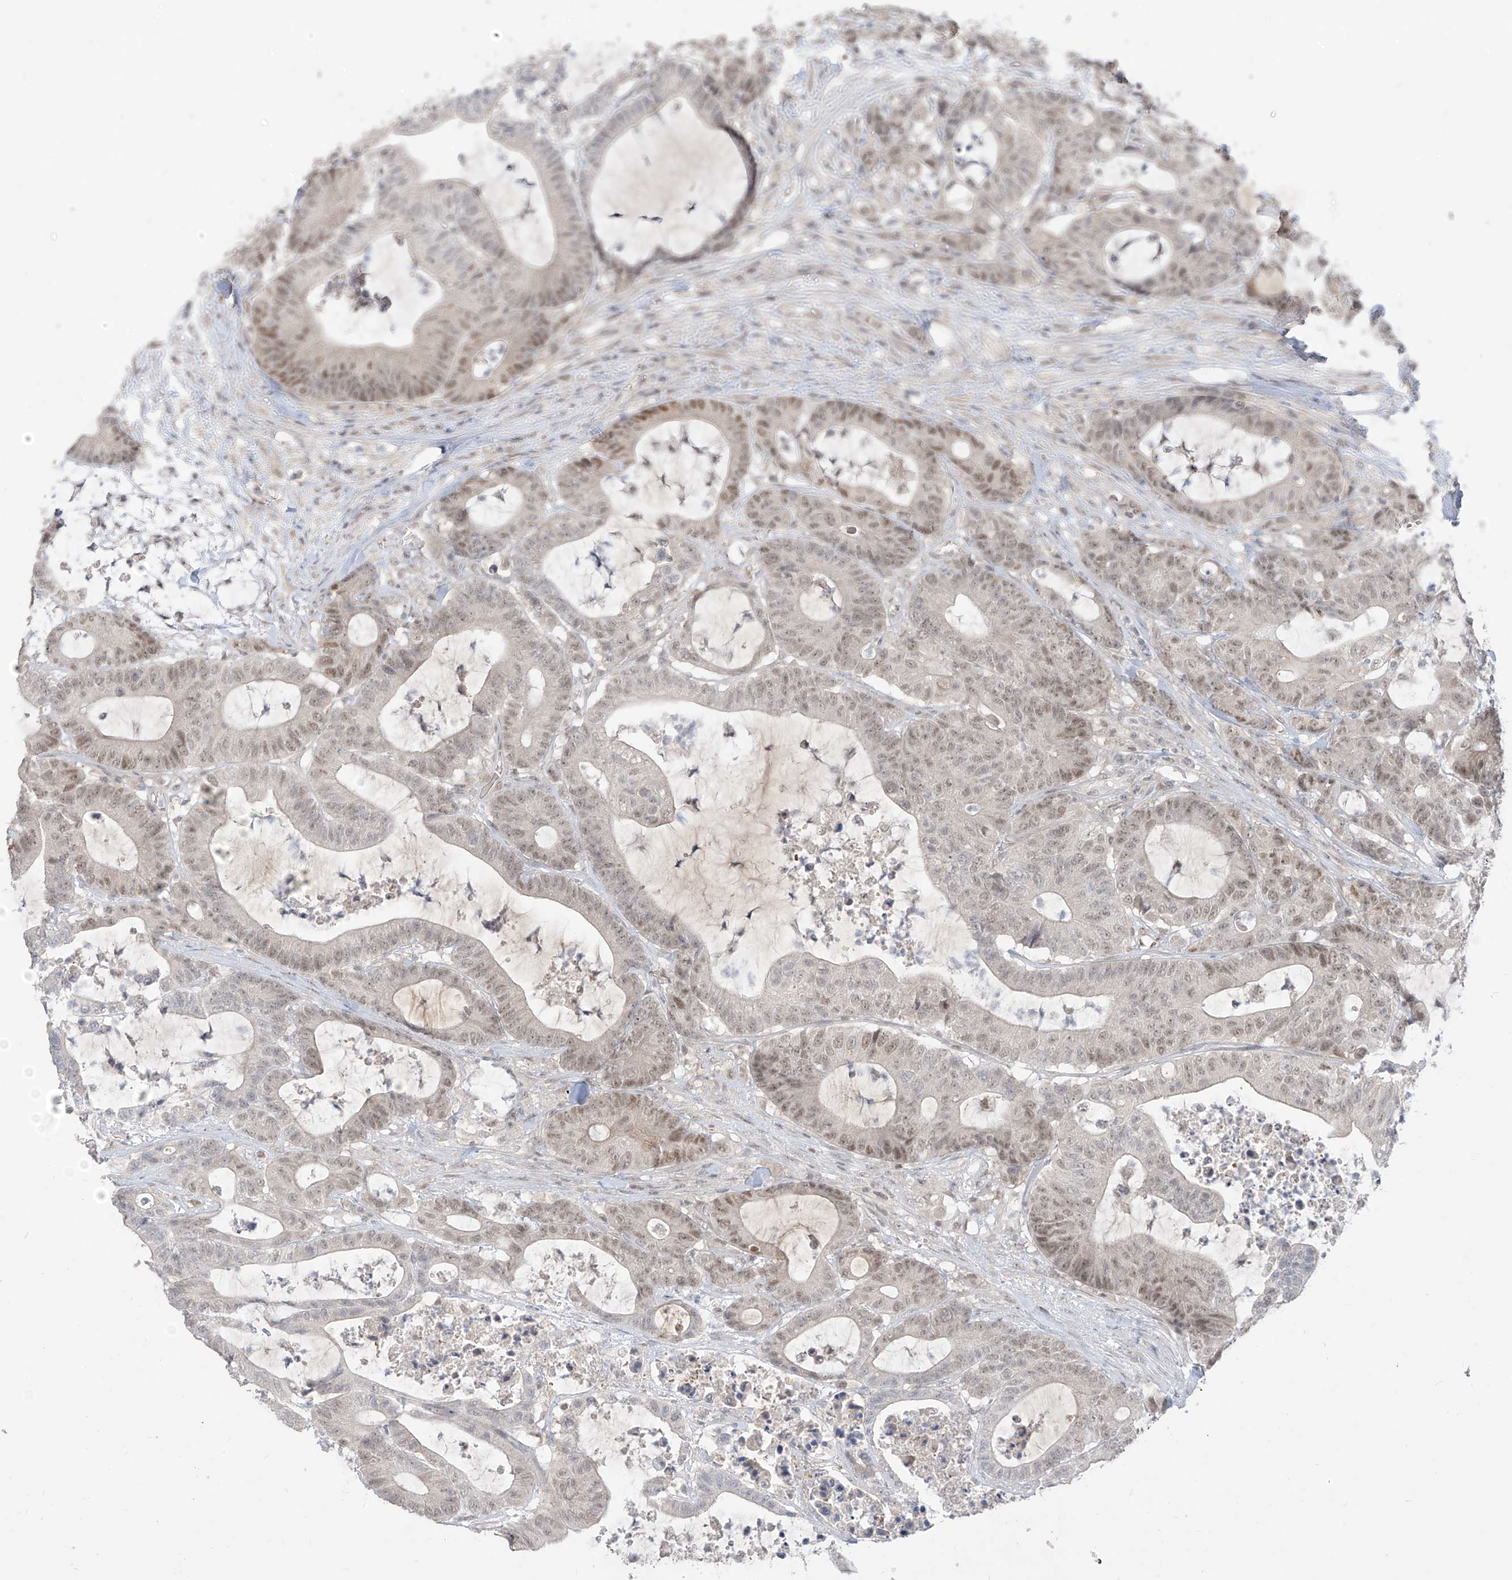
{"staining": {"intensity": "weak", "quantity": "25%-75%", "location": "nuclear"}, "tissue": "colorectal cancer", "cell_type": "Tumor cells", "image_type": "cancer", "snomed": [{"axis": "morphology", "description": "Adenocarcinoma, NOS"}, {"axis": "topography", "description": "Colon"}], "caption": "A photomicrograph of human colorectal cancer stained for a protein shows weak nuclear brown staining in tumor cells. The protein of interest is shown in brown color, while the nuclei are stained blue.", "gene": "OGT", "patient": {"sex": "female", "age": 84}}